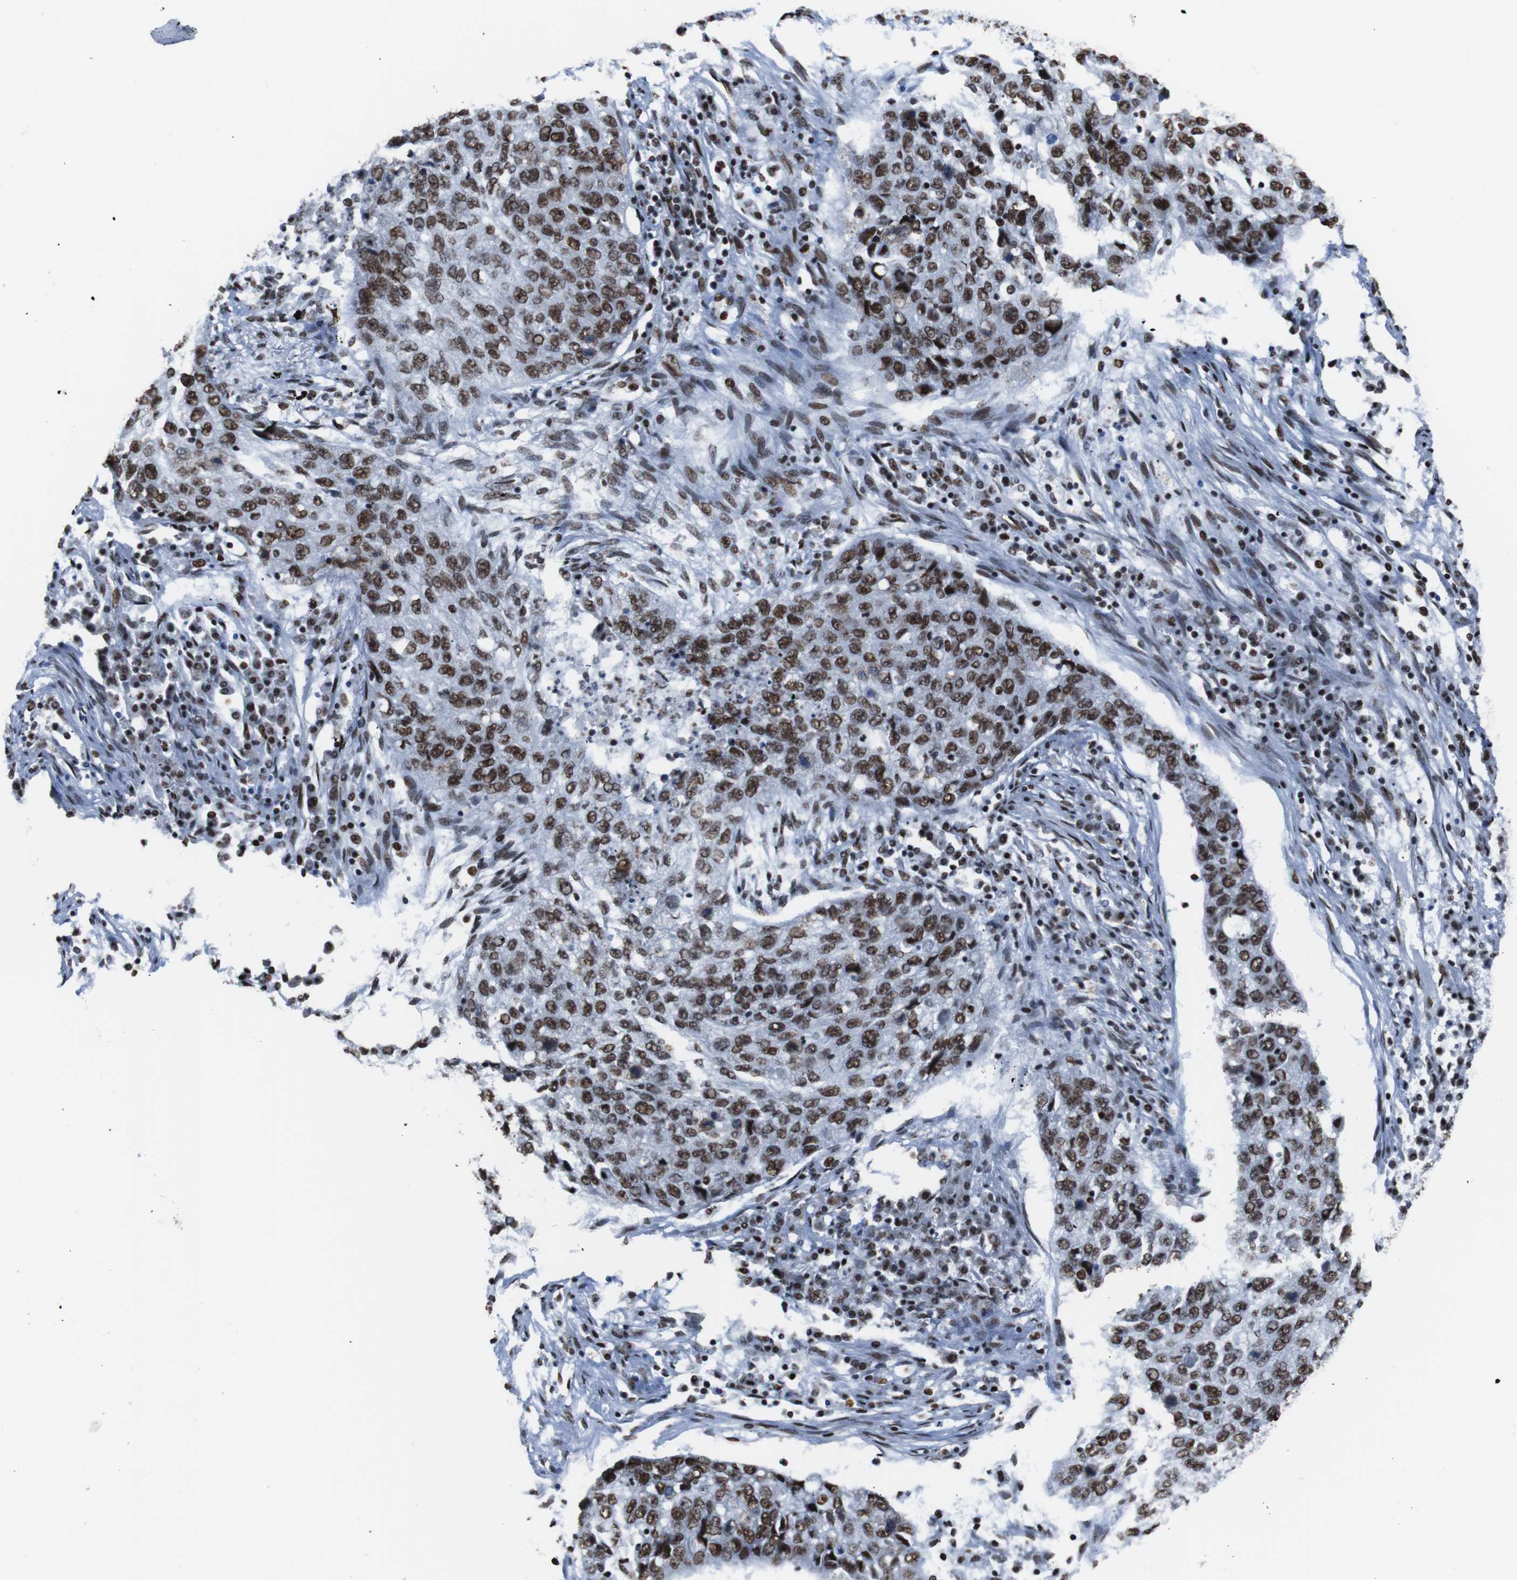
{"staining": {"intensity": "strong", "quantity": ">75%", "location": "nuclear"}, "tissue": "lung cancer", "cell_type": "Tumor cells", "image_type": "cancer", "snomed": [{"axis": "morphology", "description": "Squamous cell carcinoma, NOS"}, {"axis": "topography", "description": "Lung"}], "caption": "IHC staining of lung cancer, which displays high levels of strong nuclear expression in about >75% of tumor cells indicating strong nuclear protein staining. The staining was performed using DAB (brown) for protein detection and nuclei were counterstained in hematoxylin (blue).", "gene": "ROMO1", "patient": {"sex": "female", "age": 63}}